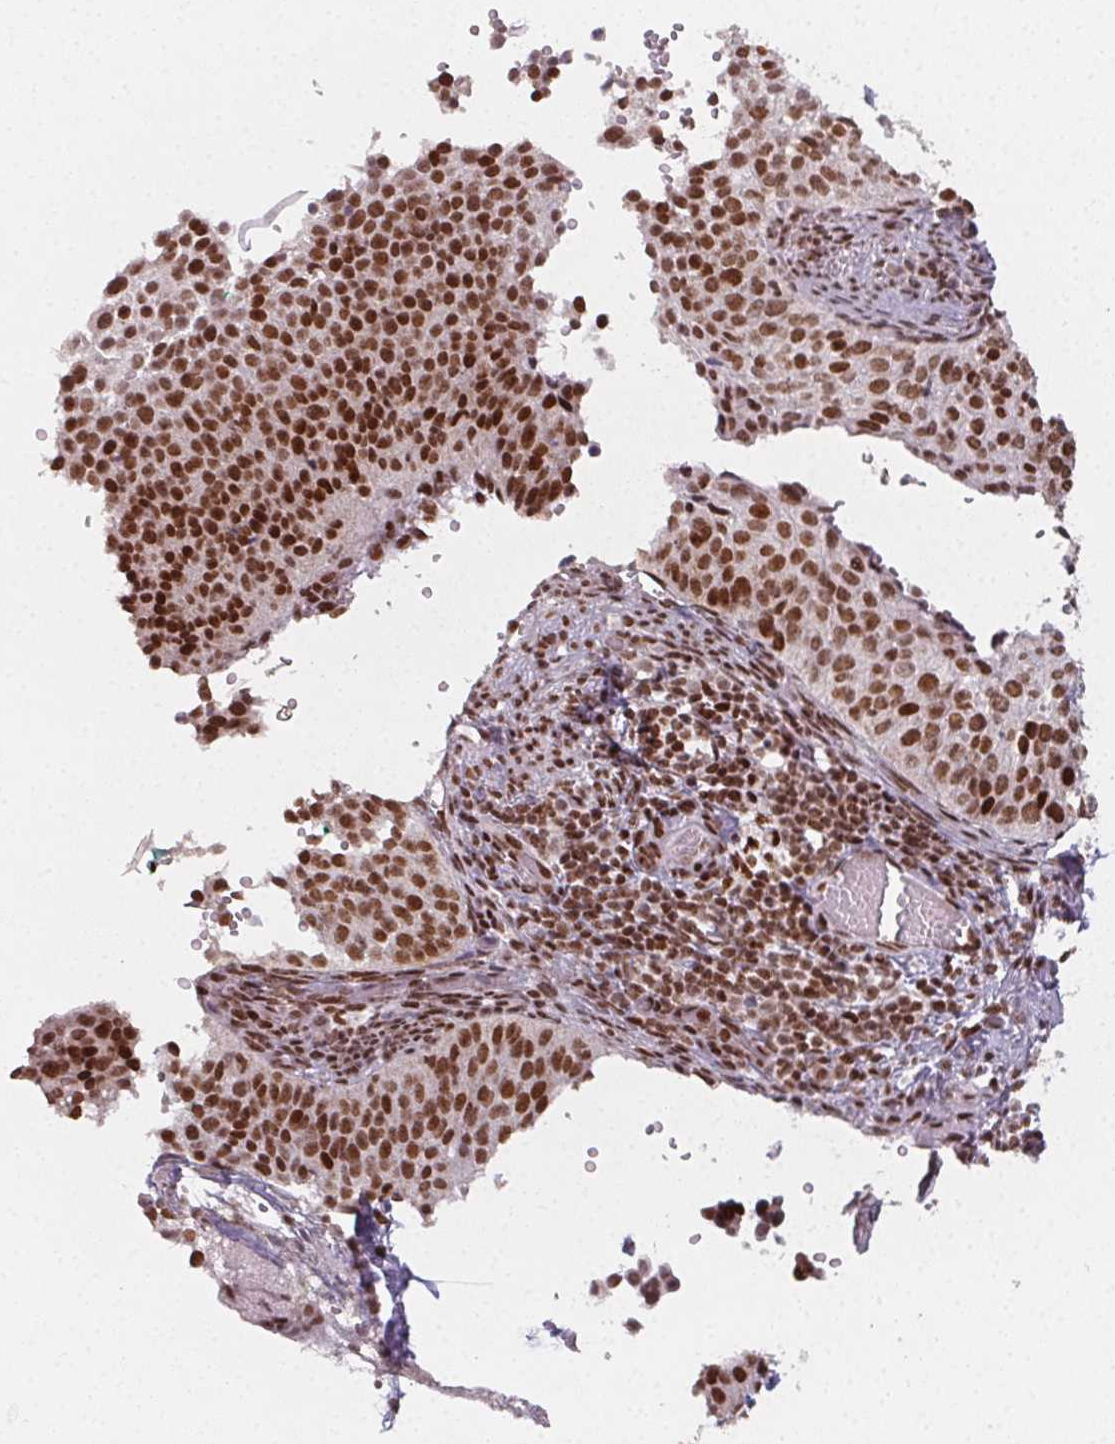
{"staining": {"intensity": "strong", "quantity": ">75%", "location": "nuclear"}, "tissue": "cervical cancer", "cell_type": "Tumor cells", "image_type": "cancer", "snomed": [{"axis": "morphology", "description": "Squamous cell carcinoma, NOS"}, {"axis": "topography", "description": "Cervix"}], "caption": "Tumor cells display high levels of strong nuclear expression in about >75% of cells in human cervical squamous cell carcinoma. (DAB IHC, brown staining for protein, blue staining for nuclei).", "gene": "KMT2A", "patient": {"sex": "female", "age": 44}}